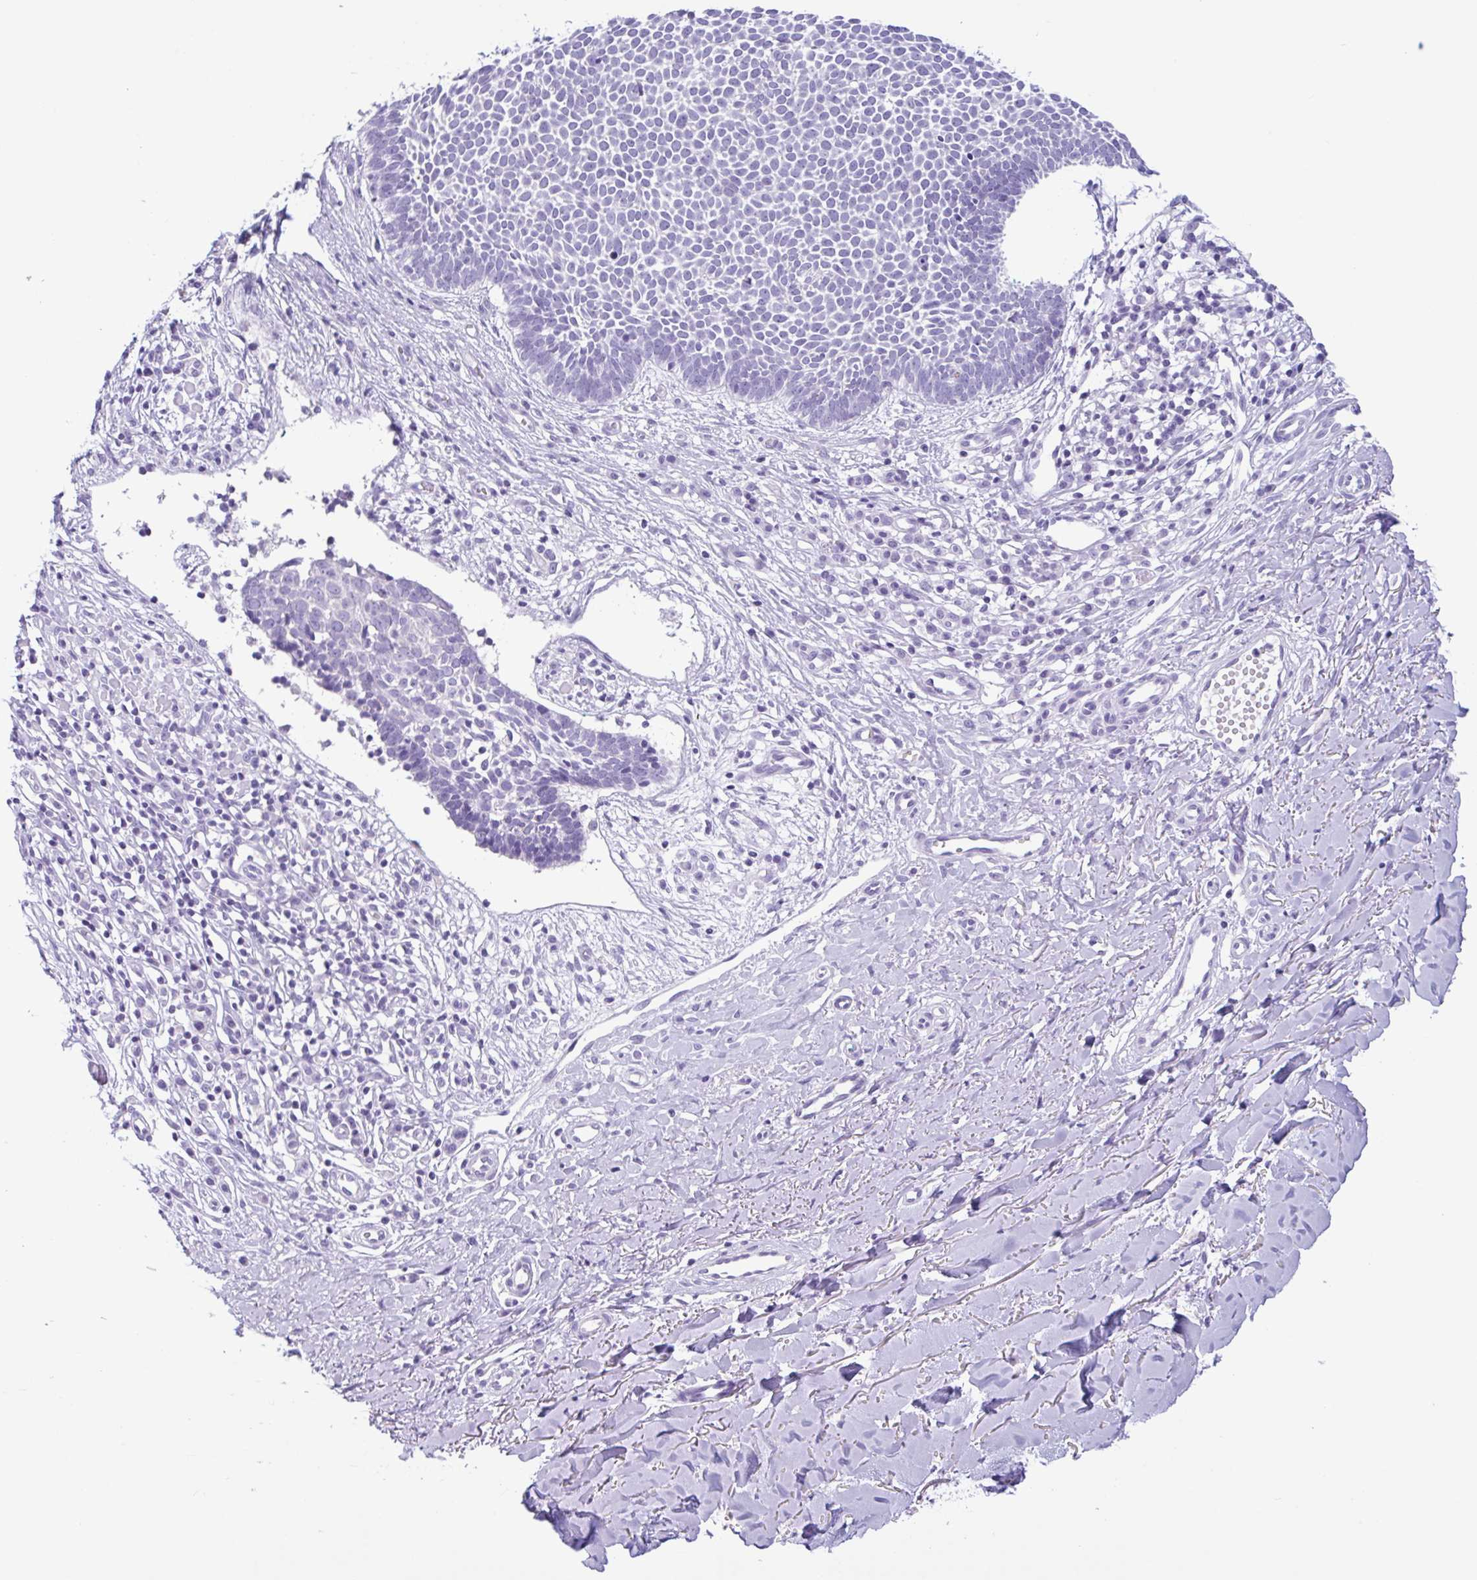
{"staining": {"intensity": "negative", "quantity": "none", "location": "none"}, "tissue": "skin cancer", "cell_type": "Tumor cells", "image_type": "cancer", "snomed": [{"axis": "morphology", "description": "Basal cell carcinoma"}, {"axis": "topography", "description": "Skin"}], "caption": "An image of skin basal cell carcinoma stained for a protein exhibits no brown staining in tumor cells.", "gene": "CTSE", "patient": {"sex": "male", "age": 49}}